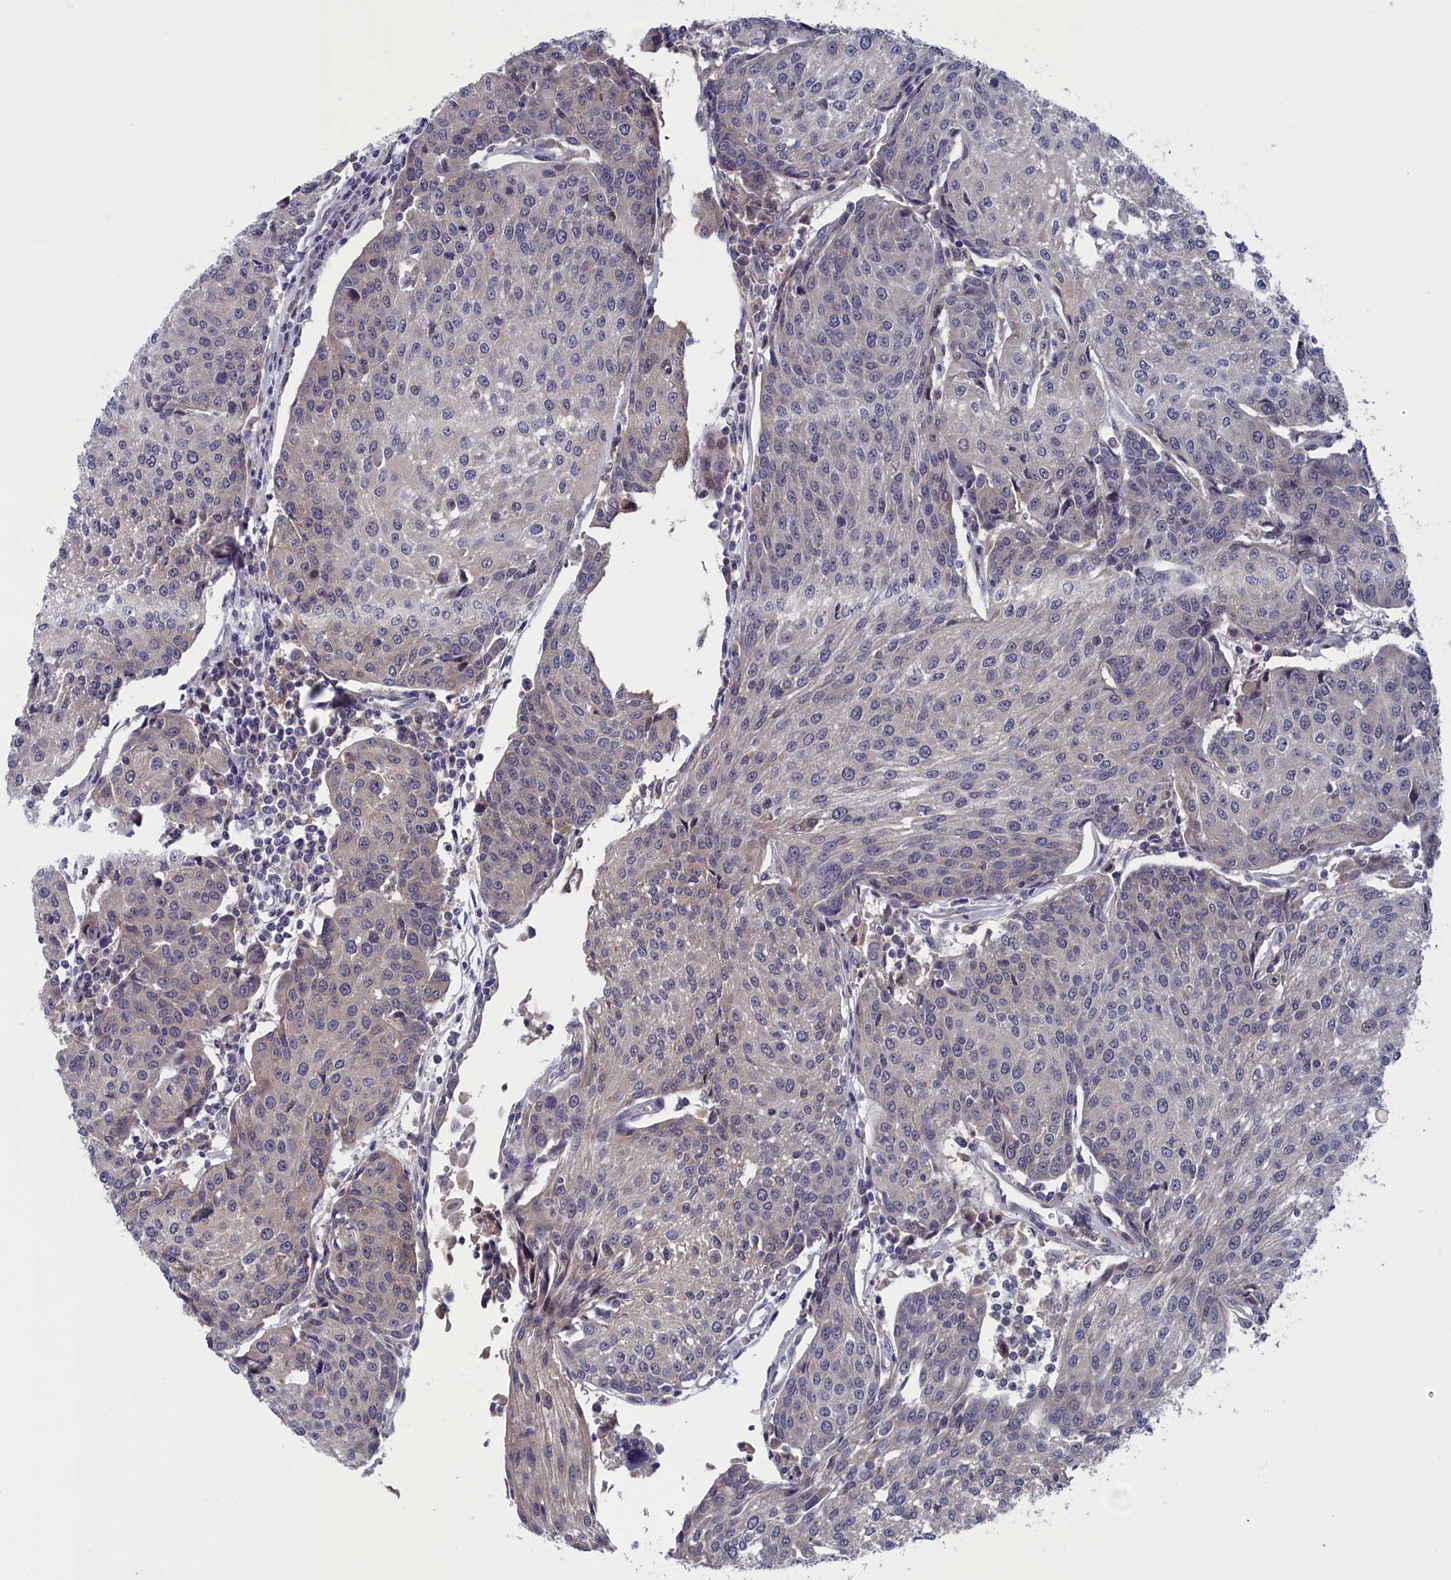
{"staining": {"intensity": "weak", "quantity": "<25%", "location": "cytoplasmic/membranous"}, "tissue": "urothelial cancer", "cell_type": "Tumor cells", "image_type": "cancer", "snomed": [{"axis": "morphology", "description": "Urothelial carcinoma, High grade"}, {"axis": "topography", "description": "Urinary bladder"}], "caption": "This is an immunohistochemistry (IHC) photomicrograph of urothelial carcinoma (high-grade). There is no positivity in tumor cells.", "gene": "SPATA13", "patient": {"sex": "female", "age": 85}}